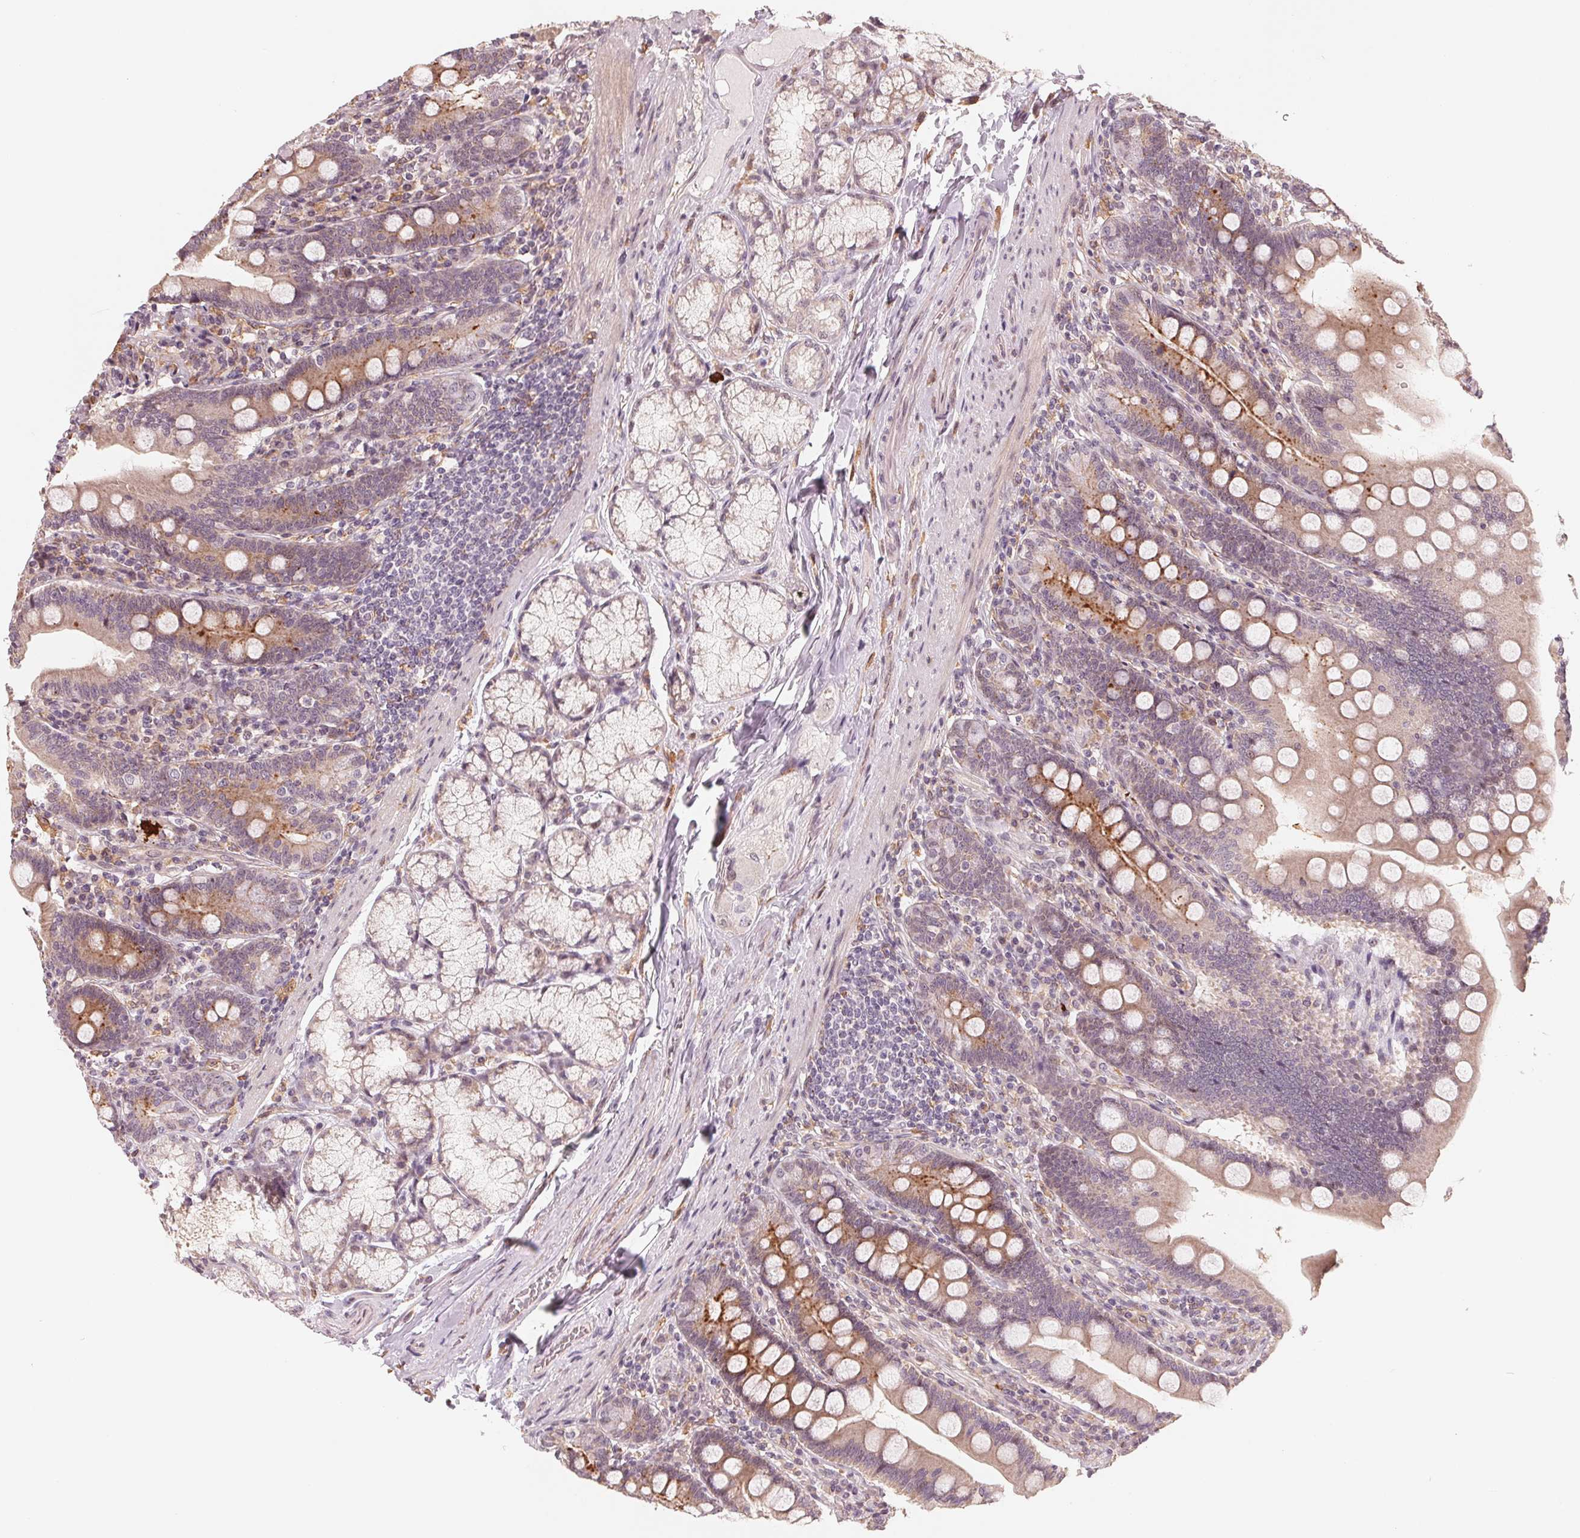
{"staining": {"intensity": "moderate", "quantity": "25%-75%", "location": "cytoplasmic/membranous"}, "tissue": "duodenum", "cell_type": "Glandular cells", "image_type": "normal", "snomed": [{"axis": "morphology", "description": "Normal tissue, NOS"}, {"axis": "topography", "description": "Duodenum"}], "caption": "High-magnification brightfield microscopy of benign duodenum stained with DAB (brown) and counterstained with hematoxylin (blue). glandular cells exhibit moderate cytoplasmic/membranous positivity is appreciated in approximately25%-75% of cells. The staining is performed using DAB brown chromogen to label protein expression. The nuclei are counter-stained blue using hematoxylin.", "gene": "IL9R", "patient": {"sex": "female", "age": 67}}